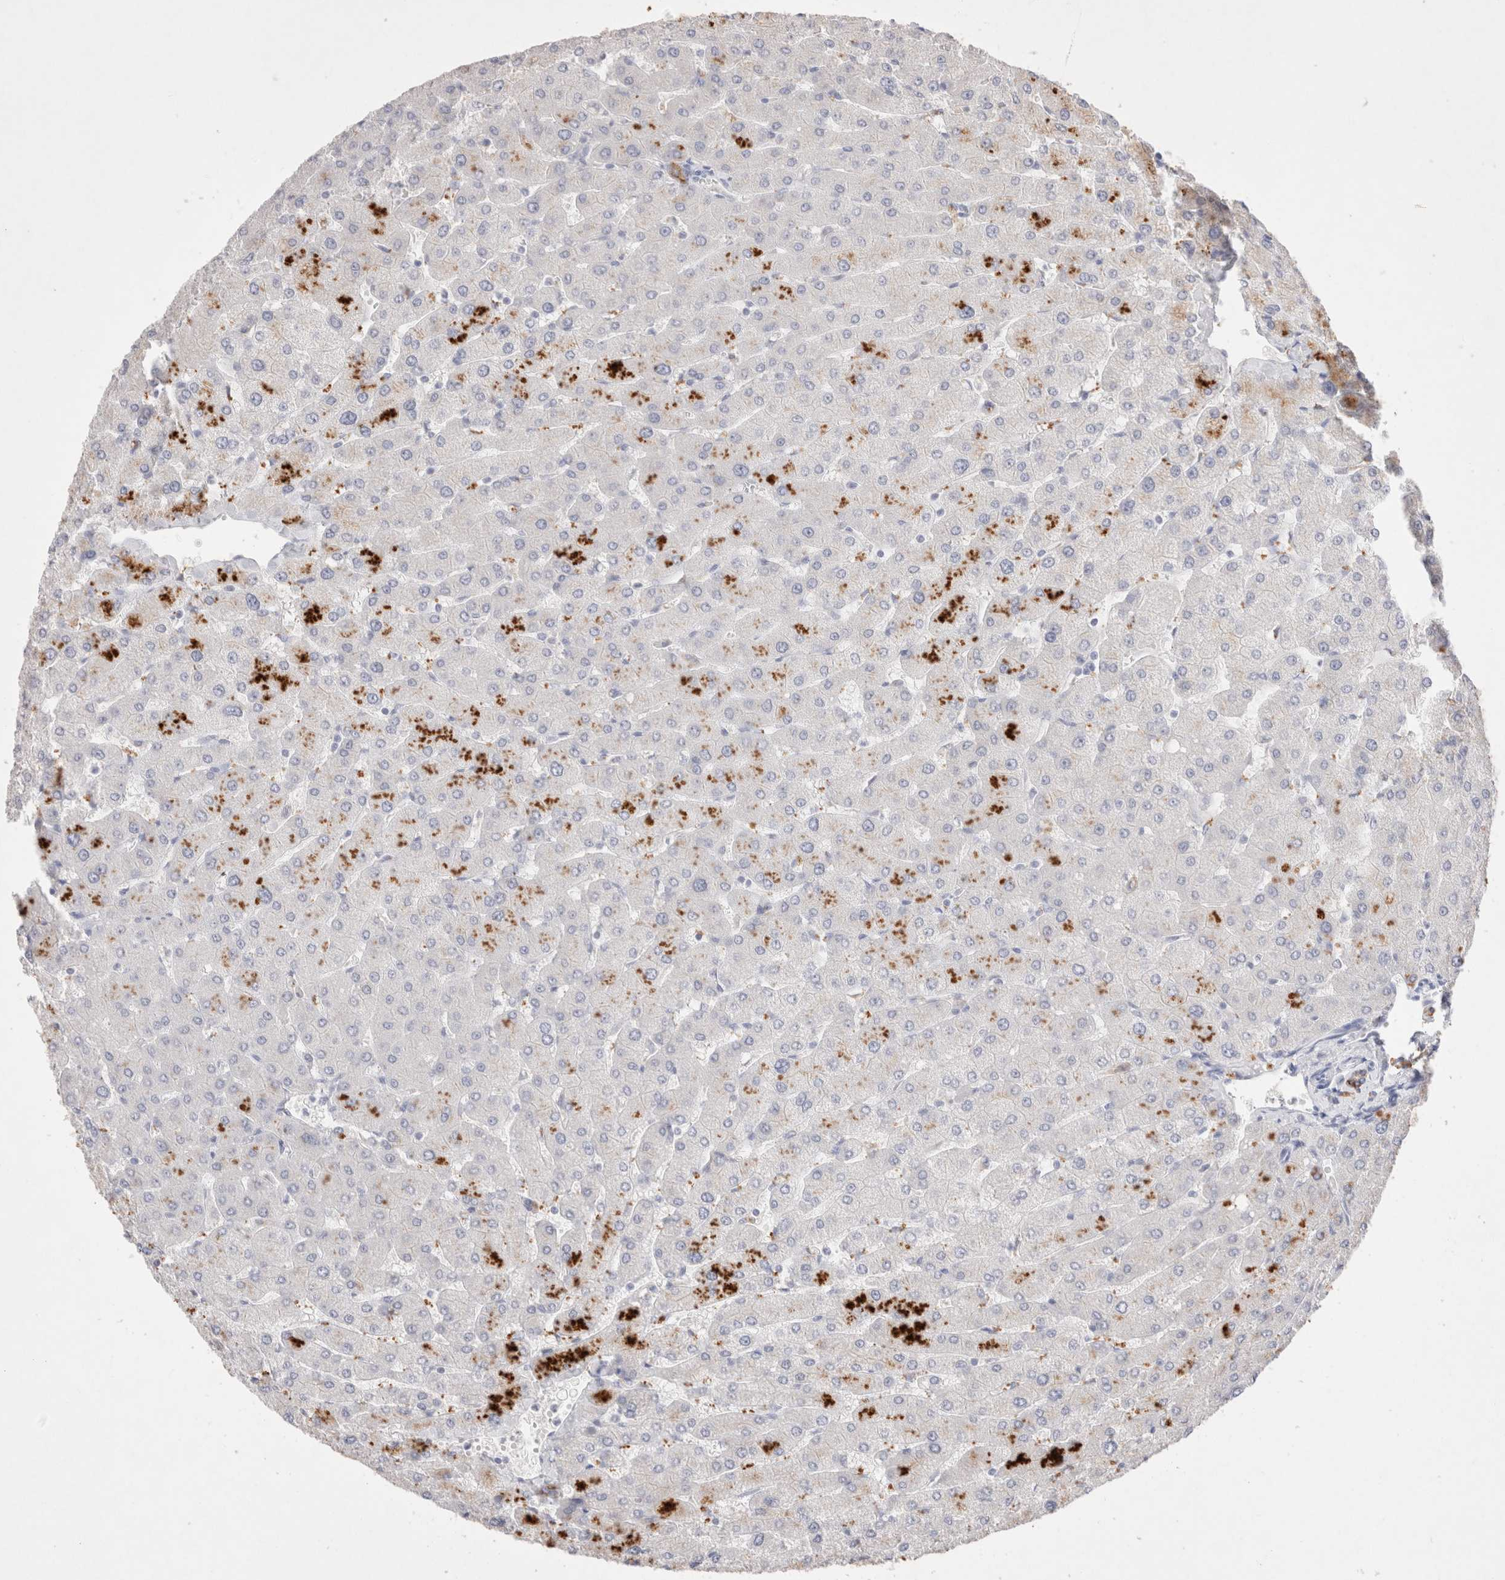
{"staining": {"intensity": "moderate", "quantity": "<25%", "location": "cytoplasmic/membranous"}, "tissue": "liver", "cell_type": "Cholangiocytes", "image_type": "normal", "snomed": [{"axis": "morphology", "description": "Normal tissue, NOS"}, {"axis": "topography", "description": "Liver"}], "caption": "Benign liver reveals moderate cytoplasmic/membranous expression in about <25% of cholangiocytes Using DAB (brown) and hematoxylin (blue) stains, captured at high magnification using brightfield microscopy..", "gene": "EPCAM", "patient": {"sex": "male", "age": 55}}